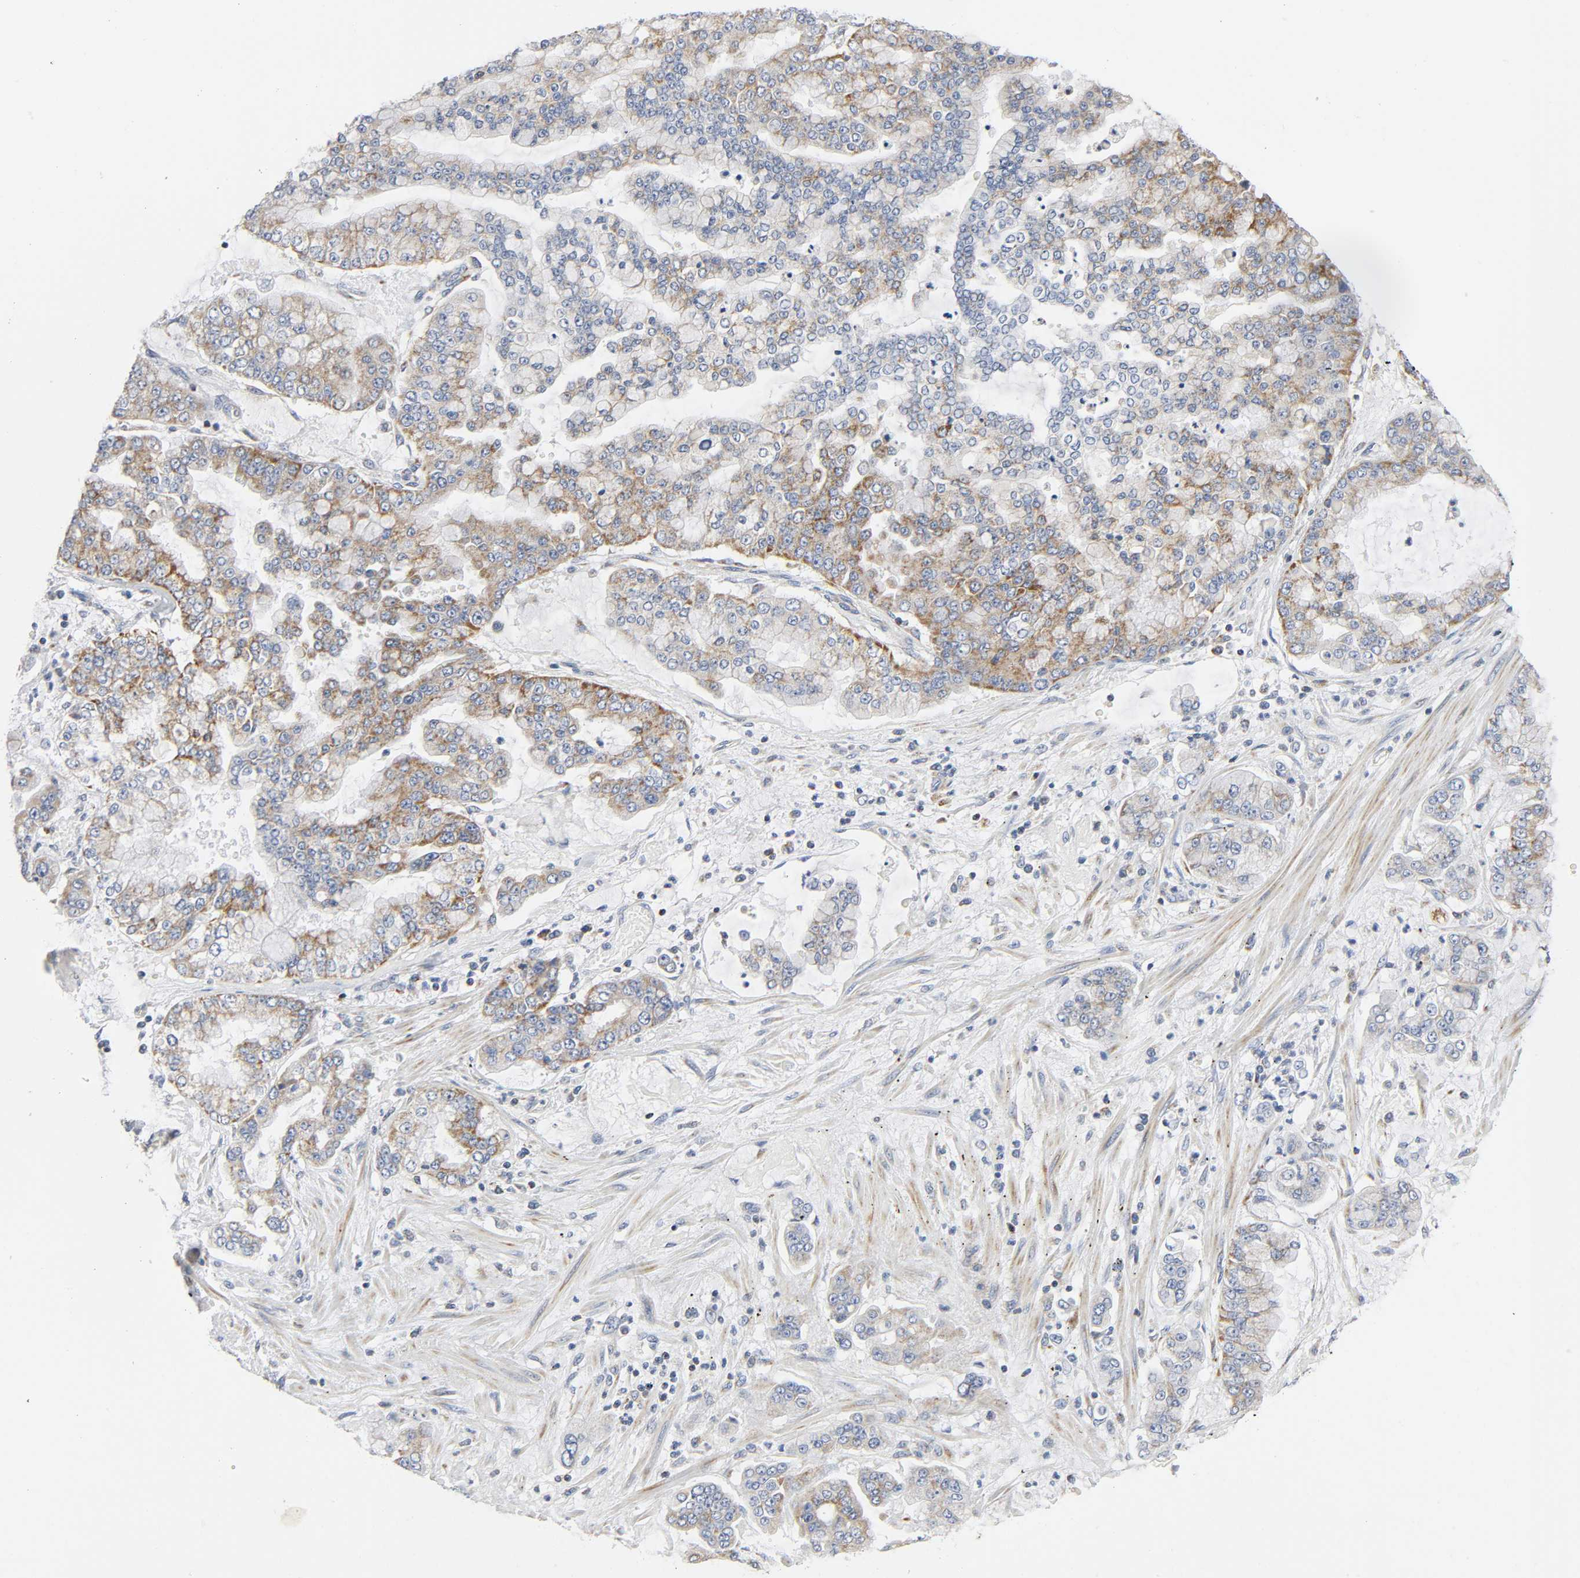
{"staining": {"intensity": "moderate", "quantity": ">75%", "location": "cytoplasmic/membranous"}, "tissue": "stomach cancer", "cell_type": "Tumor cells", "image_type": "cancer", "snomed": [{"axis": "morphology", "description": "Normal tissue, NOS"}, {"axis": "morphology", "description": "Adenocarcinoma, NOS"}, {"axis": "topography", "description": "Stomach, upper"}, {"axis": "topography", "description": "Stomach"}], "caption": "Protein staining reveals moderate cytoplasmic/membranous positivity in approximately >75% of tumor cells in stomach cancer.", "gene": "BAK1", "patient": {"sex": "male", "age": 76}}